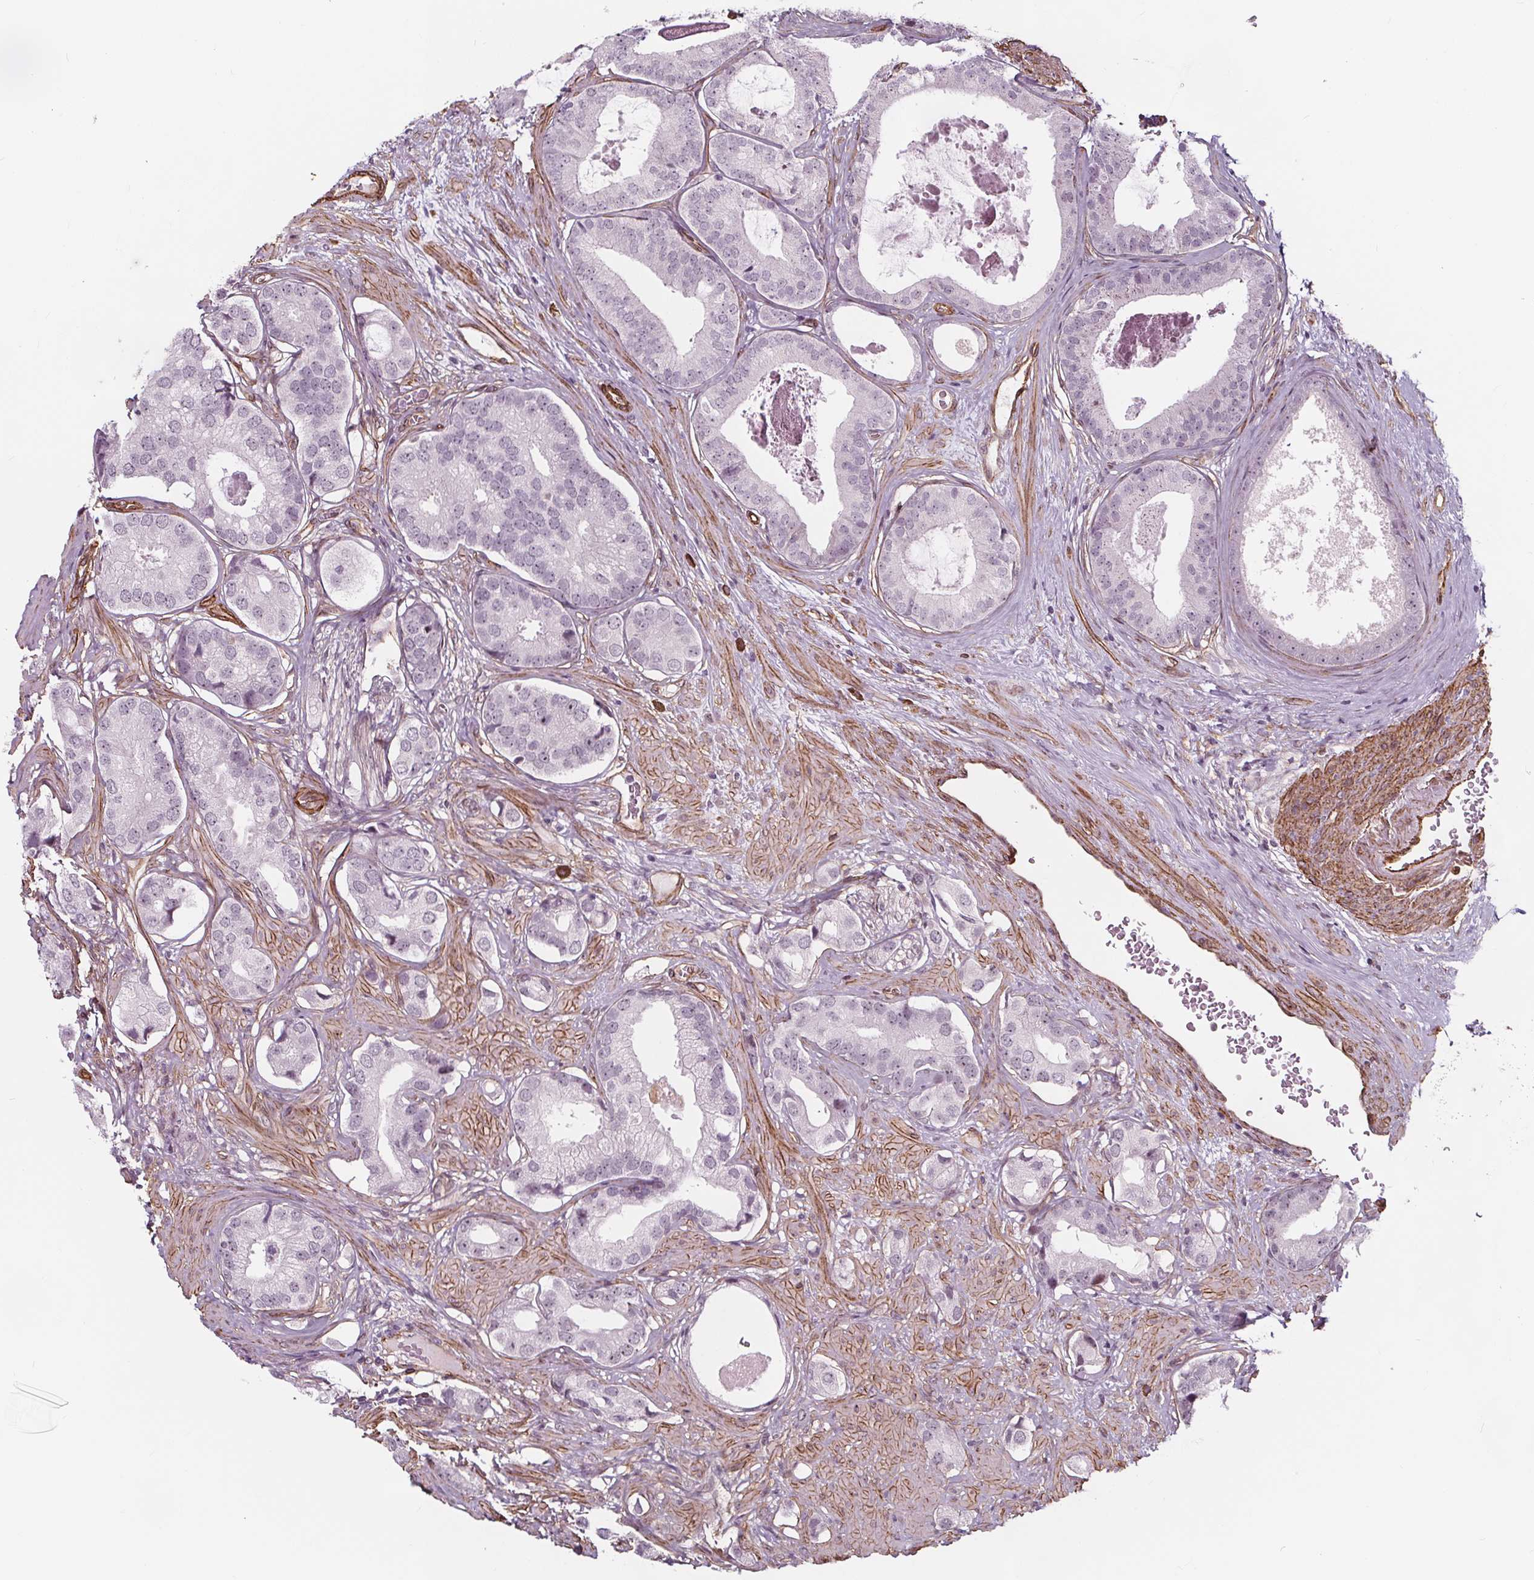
{"staining": {"intensity": "negative", "quantity": "none", "location": "none"}, "tissue": "prostate cancer", "cell_type": "Tumor cells", "image_type": "cancer", "snomed": [{"axis": "morphology", "description": "Adenocarcinoma, Low grade"}, {"axis": "topography", "description": "Prostate"}], "caption": "Immunohistochemistry (IHC) of human prostate cancer (low-grade adenocarcinoma) exhibits no positivity in tumor cells. Brightfield microscopy of immunohistochemistry (IHC) stained with DAB (3,3'-diaminobenzidine) (brown) and hematoxylin (blue), captured at high magnification.", "gene": "HAS1", "patient": {"sex": "male", "age": 61}}